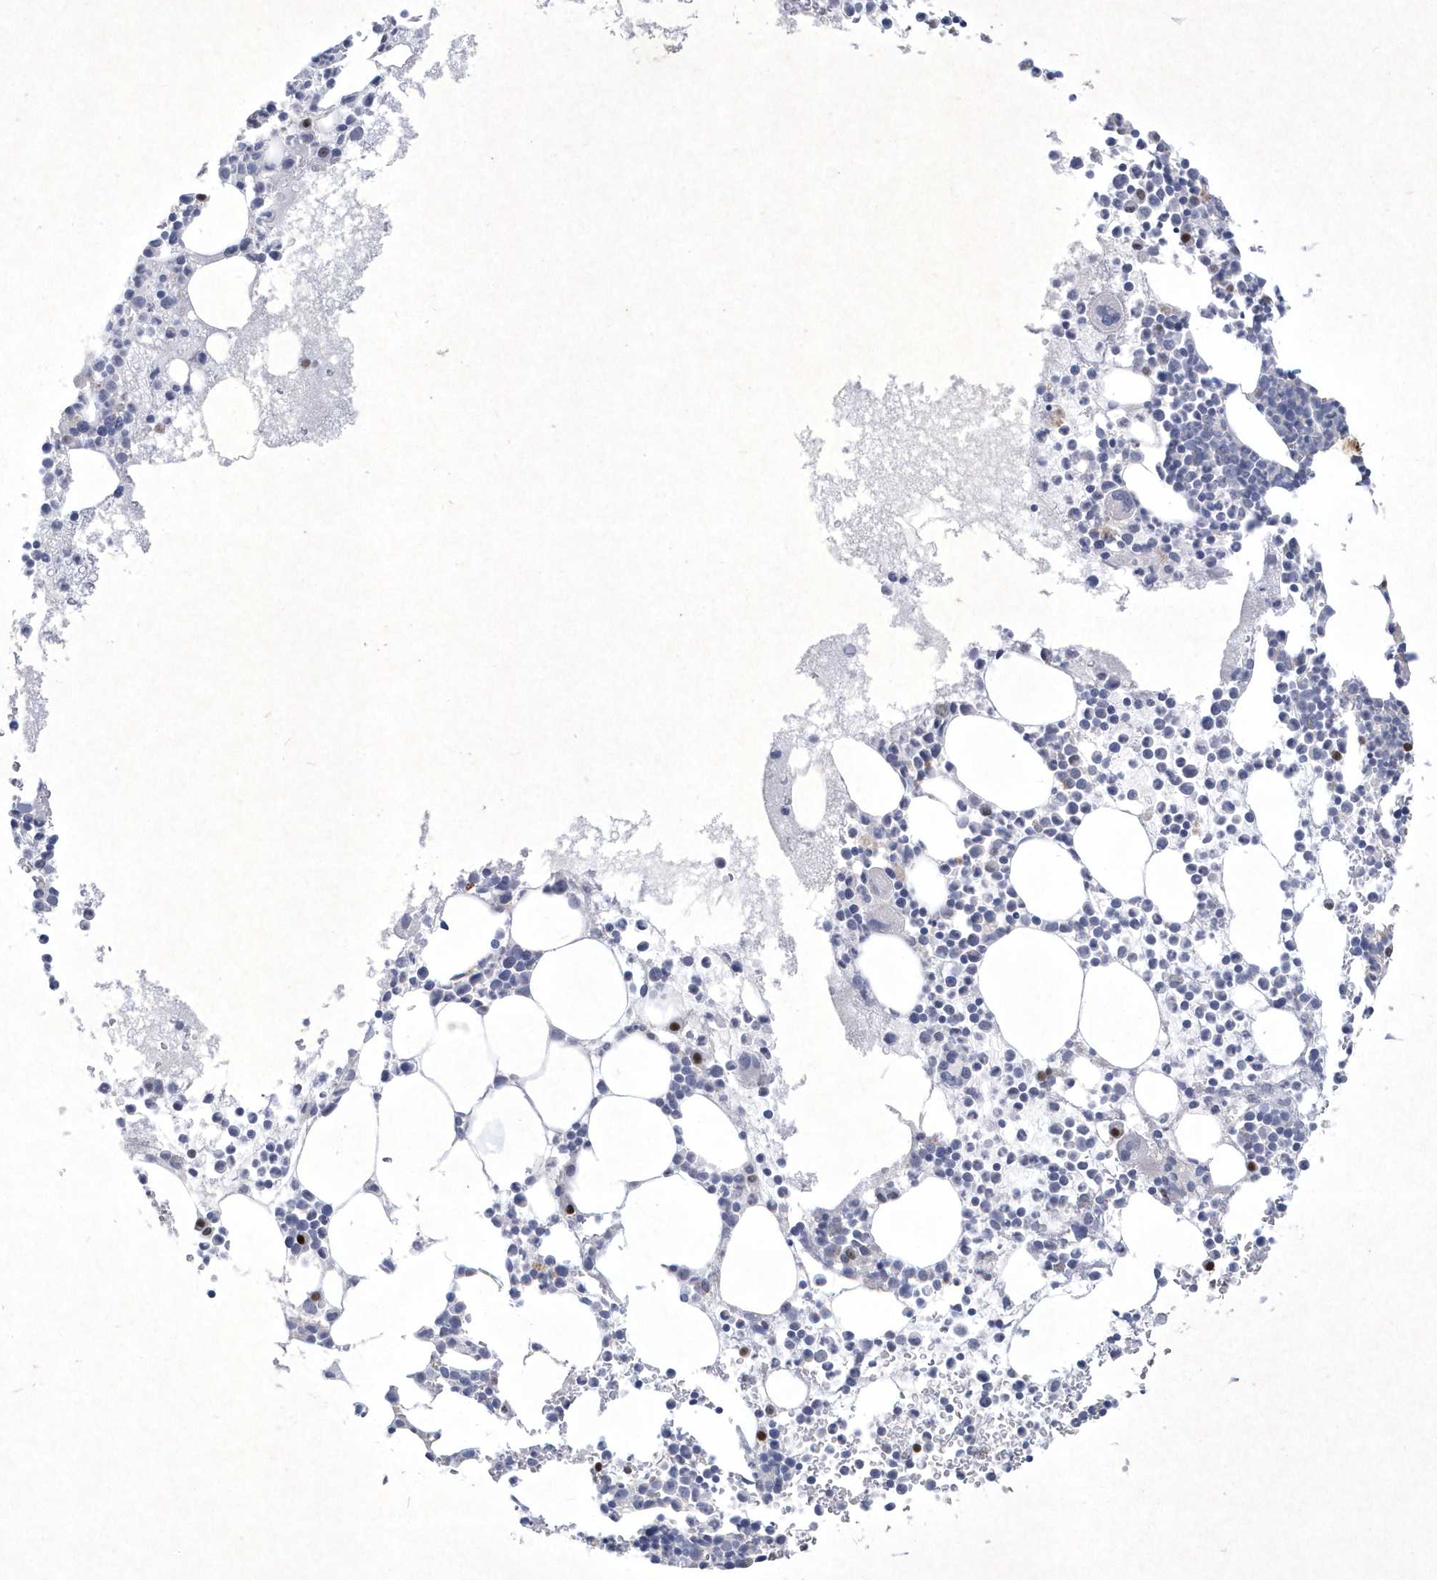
{"staining": {"intensity": "moderate", "quantity": "<25%", "location": "nuclear"}, "tissue": "bone marrow", "cell_type": "Hematopoietic cells", "image_type": "normal", "snomed": [{"axis": "morphology", "description": "Normal tissue, NOS"}, {"axis": "topography", "description": "Bone marrow"}], "caption": "A brown stain shows moderate nuclear staining of a protein in hematopoietic cells of unremarkable human bone marrow.", "gene": "BHLHA15", "patient": {"sex": "female", "age": 78}}